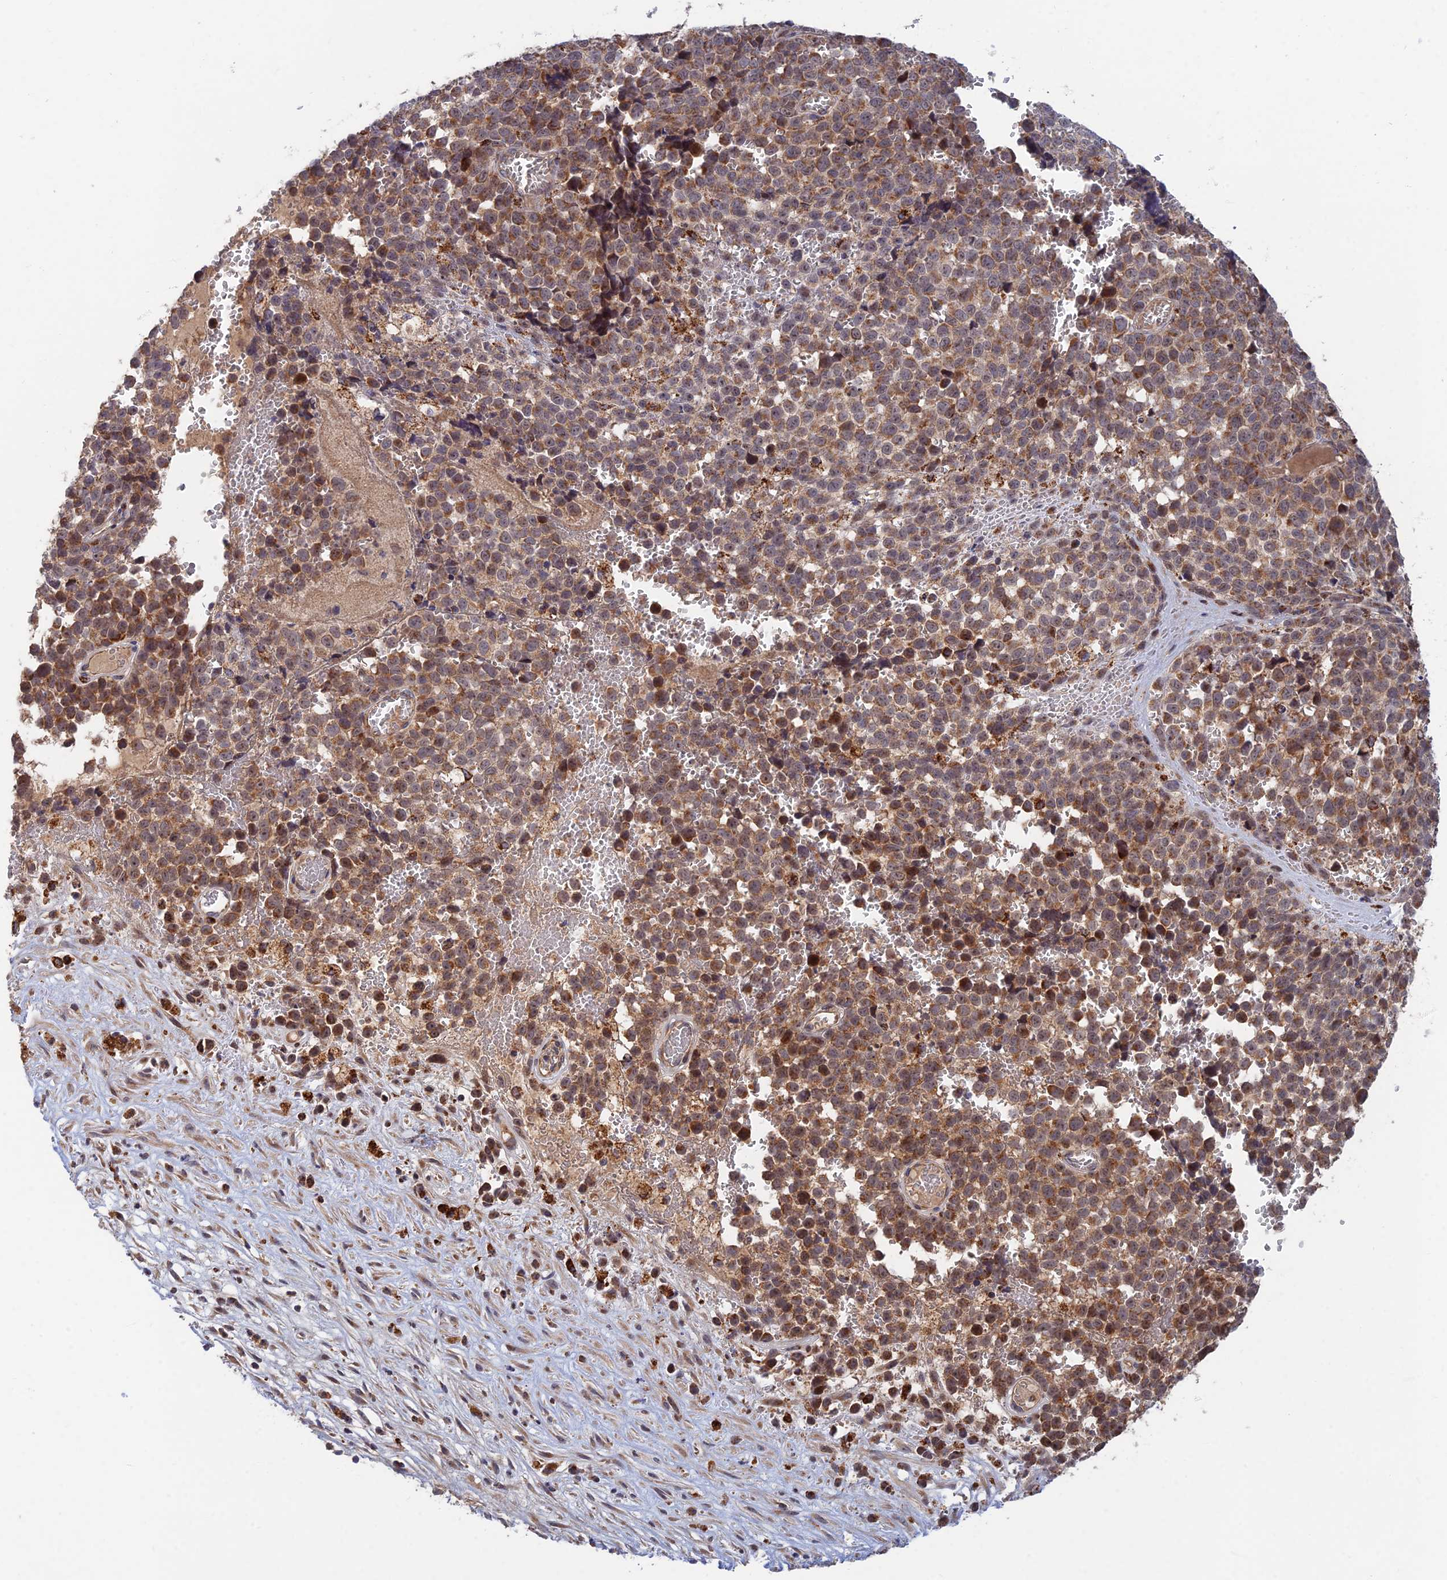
{"staining": {"intensity": "moderate", "quantity": ">75%", "location": "cytoplasmic/membranous"}, "tissue": "melanoma", "cell_type": "Tumor cells", "image_type": "cancer", "snomed": [{"axis": "morphology", "description": "Malignant melanoma, NOS"}, {"axis": "topography", "description": "Nose, NOS"}], "caption": "DAB (3,3'-diaminobenzidine) immunohistochemical staining of human melanoma demonstrates moderate cytoplasmic/membranous protein expression in approximately >75% of tumor cells.", "gene": "RIC8B", "patient": {"sex": "female", "age": 48}}